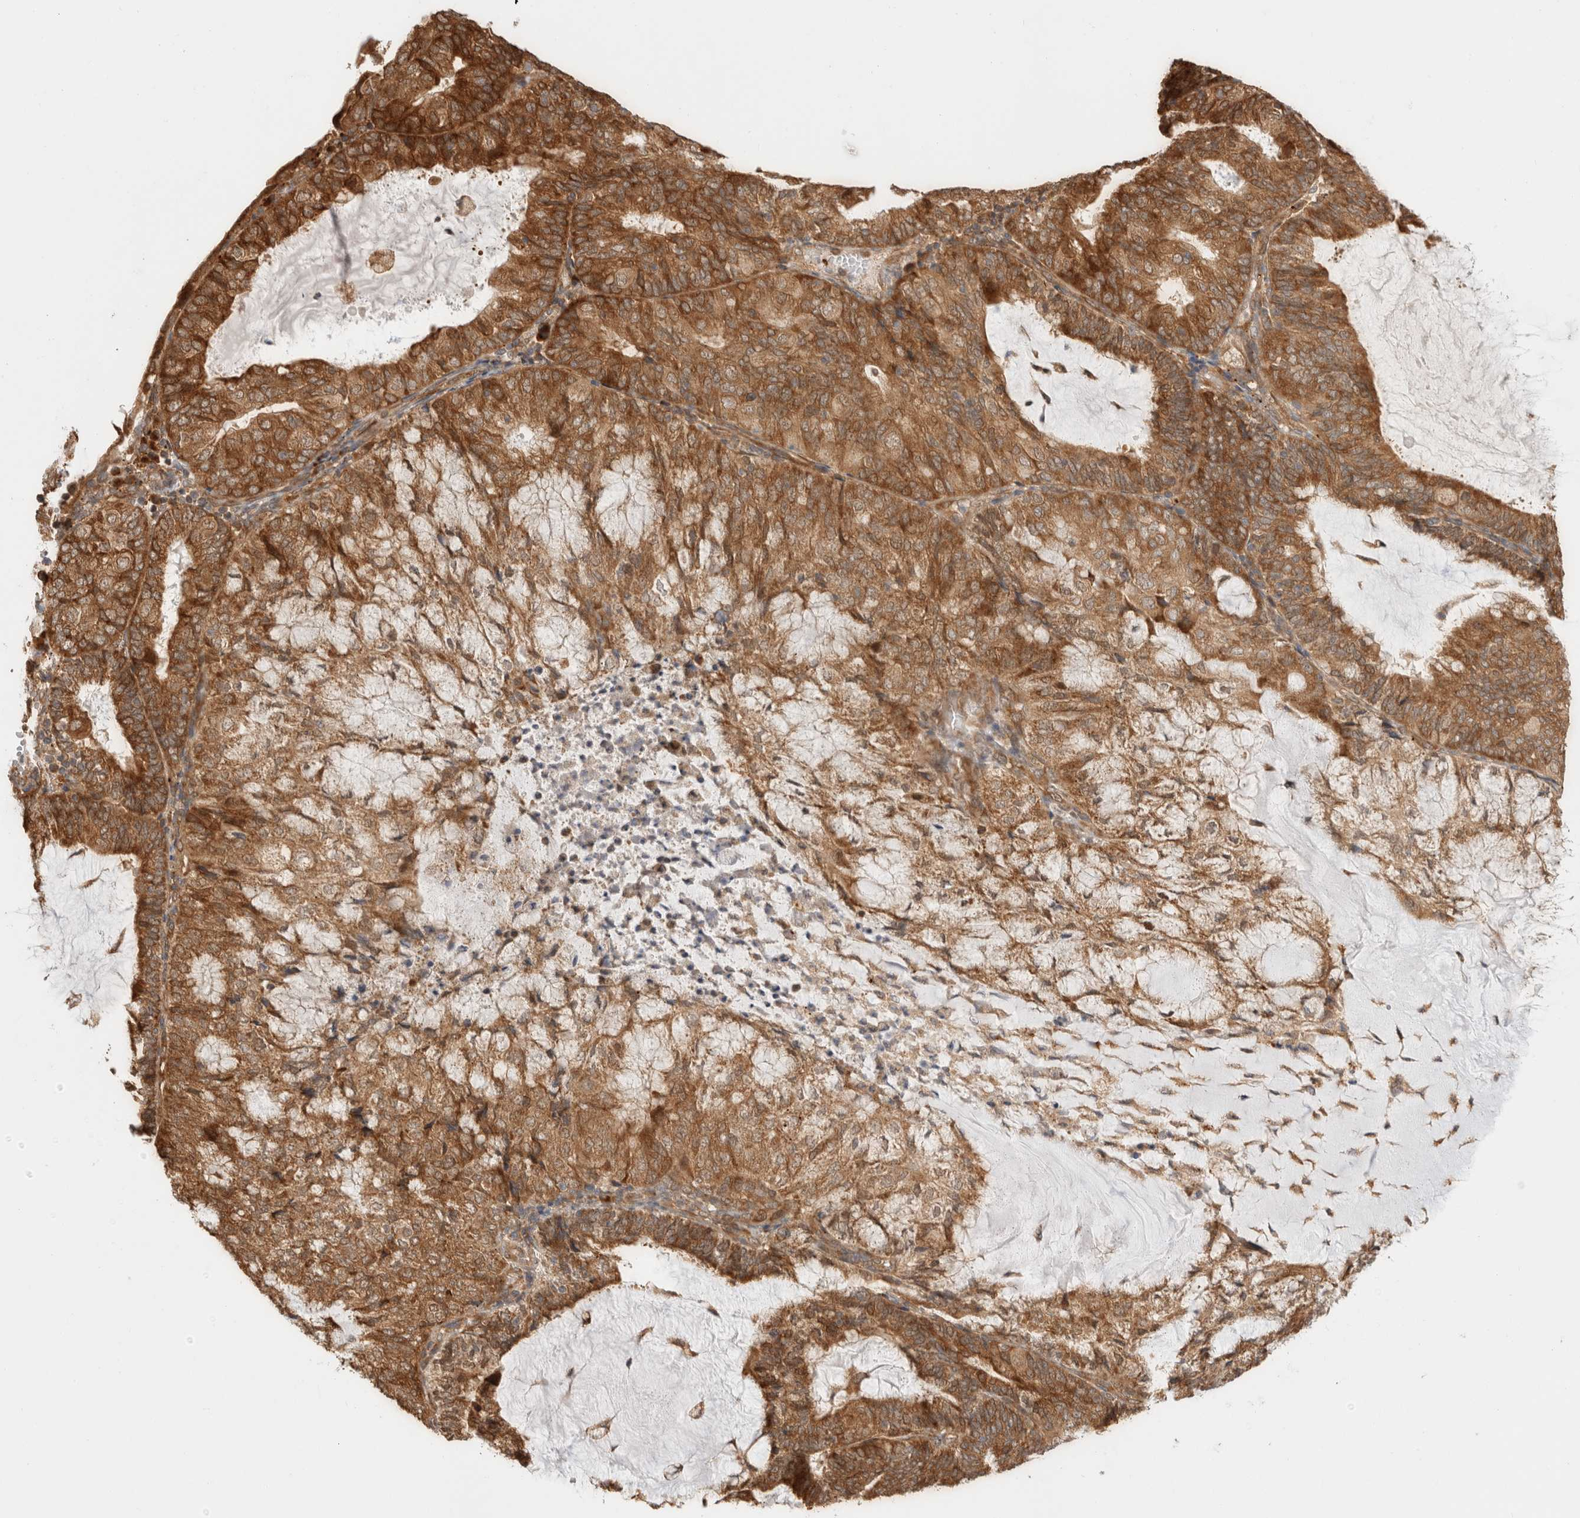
{"staining": {"intensity": "moderate", "quantity": ">75%", "location": "cytoplasmic/membranous"}, "tissue": "endometrial cancer", "cell_type": "Tumor cells", "image_type": "cancer", "snomed": [{"axis": "morphology", "description": "Adenocarcinoma, NOS"}, {"axis": "topography", "description": "Endometrium"}], "caption": "Protein staining of endometrial cancer (adenocarcinoma) tissue demonstrates moderate cytoplasmic/membranous positivity in about >75% of tumor cells.", "gene": "ACTL9", "patient": {"sex": "female", "age": 81}}